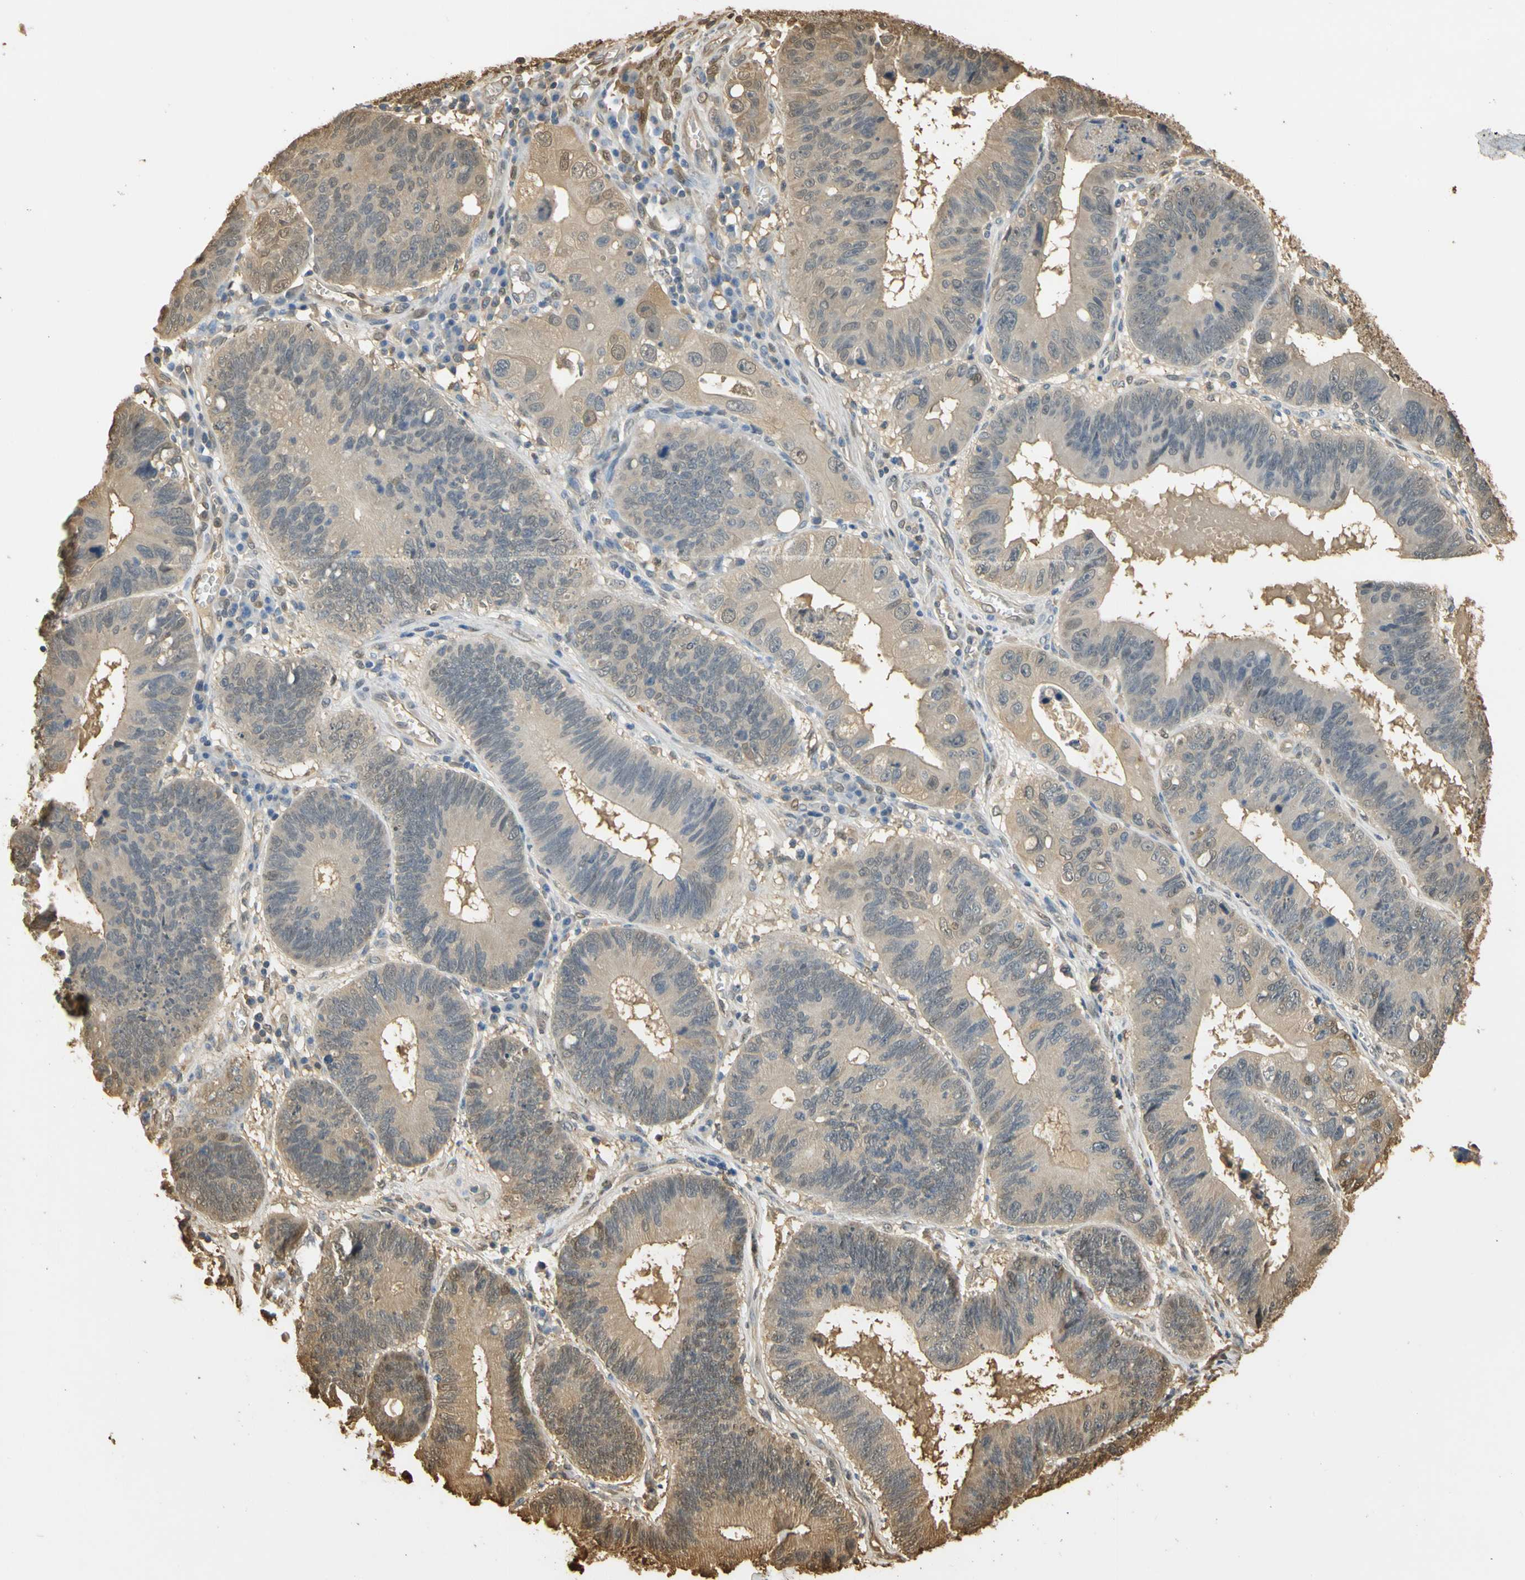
{"staining": {"intensity": "weak", "quantity": ">75%", "location": "cytoplasmic/membranous"}, "tissue": "stomach cancer", "cell_type": "Tumor cells", "image_type": "cancer", "snomed": [{"axis": "morphology", "description": "Adenocarcinoma, NOS"}, {"axis": "topography", "description": "Stomach"}], "caption": "The immunohistochemical stain highlights weak cytoplasmic/membranous staining in tumor cells of stomach cancer (adenocarcinoma) tissue. Nuclei are stained in blue.", "gene": "S100A6", "patient": {"sex": "male", "age": 59}}